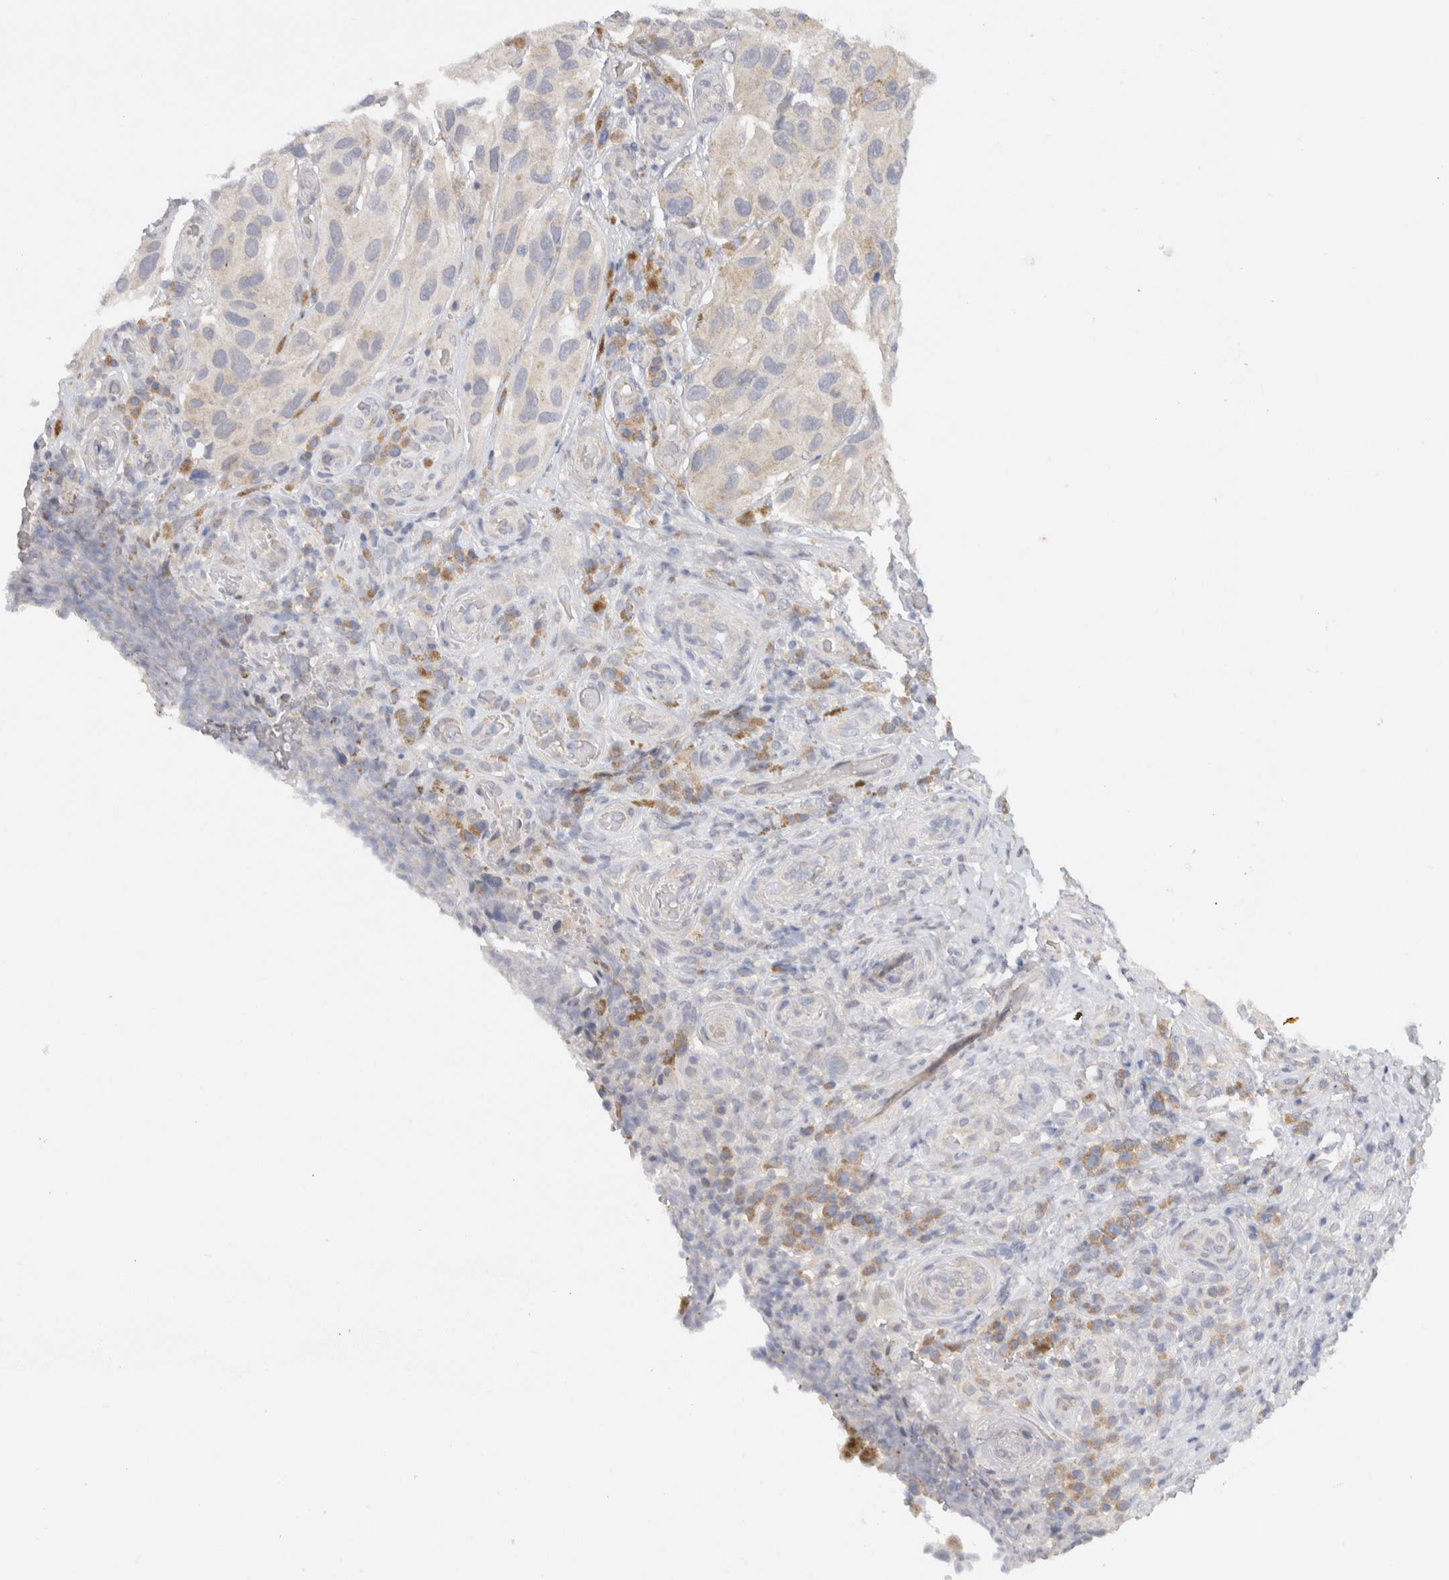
{"staining": {"intensity": "negative", "quantity": "none", "location": "none"}, "tissue": "melanoma", "cell_type": "Tumor cells", "image_type": "cancer", "snomed": [{"axis": "morphology", "description": "Malignant melanoma, NOS"}, {"axis": "topography", "description": "Skin"}], "caption": "Histopathology image shows no significant protein expression in tumor cells of melanoma.", "gene": "CHRM4", "patient": {"sex": "female", "age": 73}}